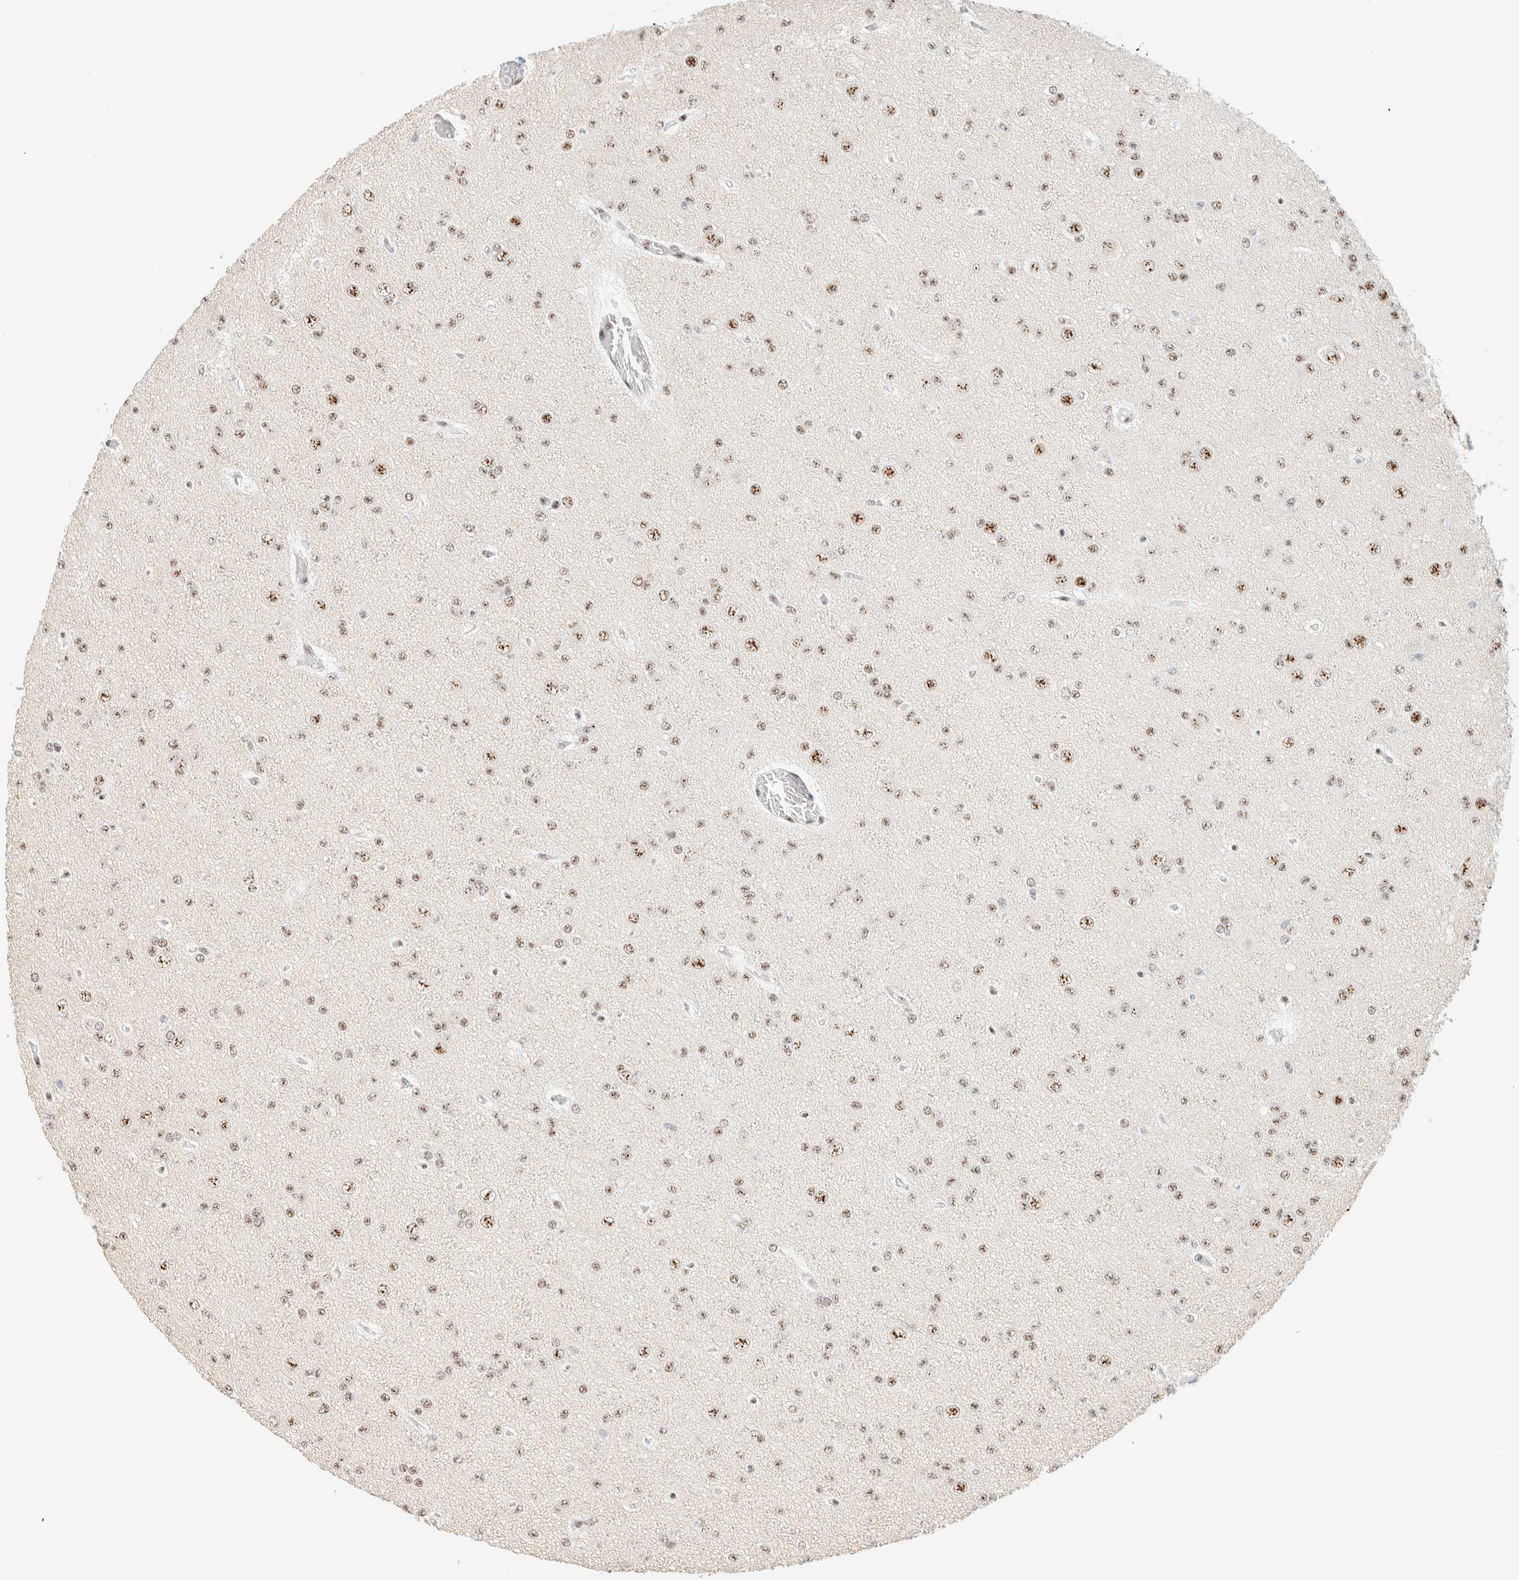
{"staining": {"intensity": "moderate", "quantity": ">75%", "location": "nuclear"}, "tissue": "glioma", "cell_type": "Tumor cells", "image_type": "cancer", "snomed": [{"axis": "morphology", "description": "Glioma, malignant, Low grade"}, {"axis": "topography", "description": "Brain"}], "caption": "Human malignant glioma (low-grade) stained with a brown dye exhibits moderate nuclear positive positivity in about >75% of tumor cells.", "gene": "SON", "patient": {"sex": "female", "age": 22}}